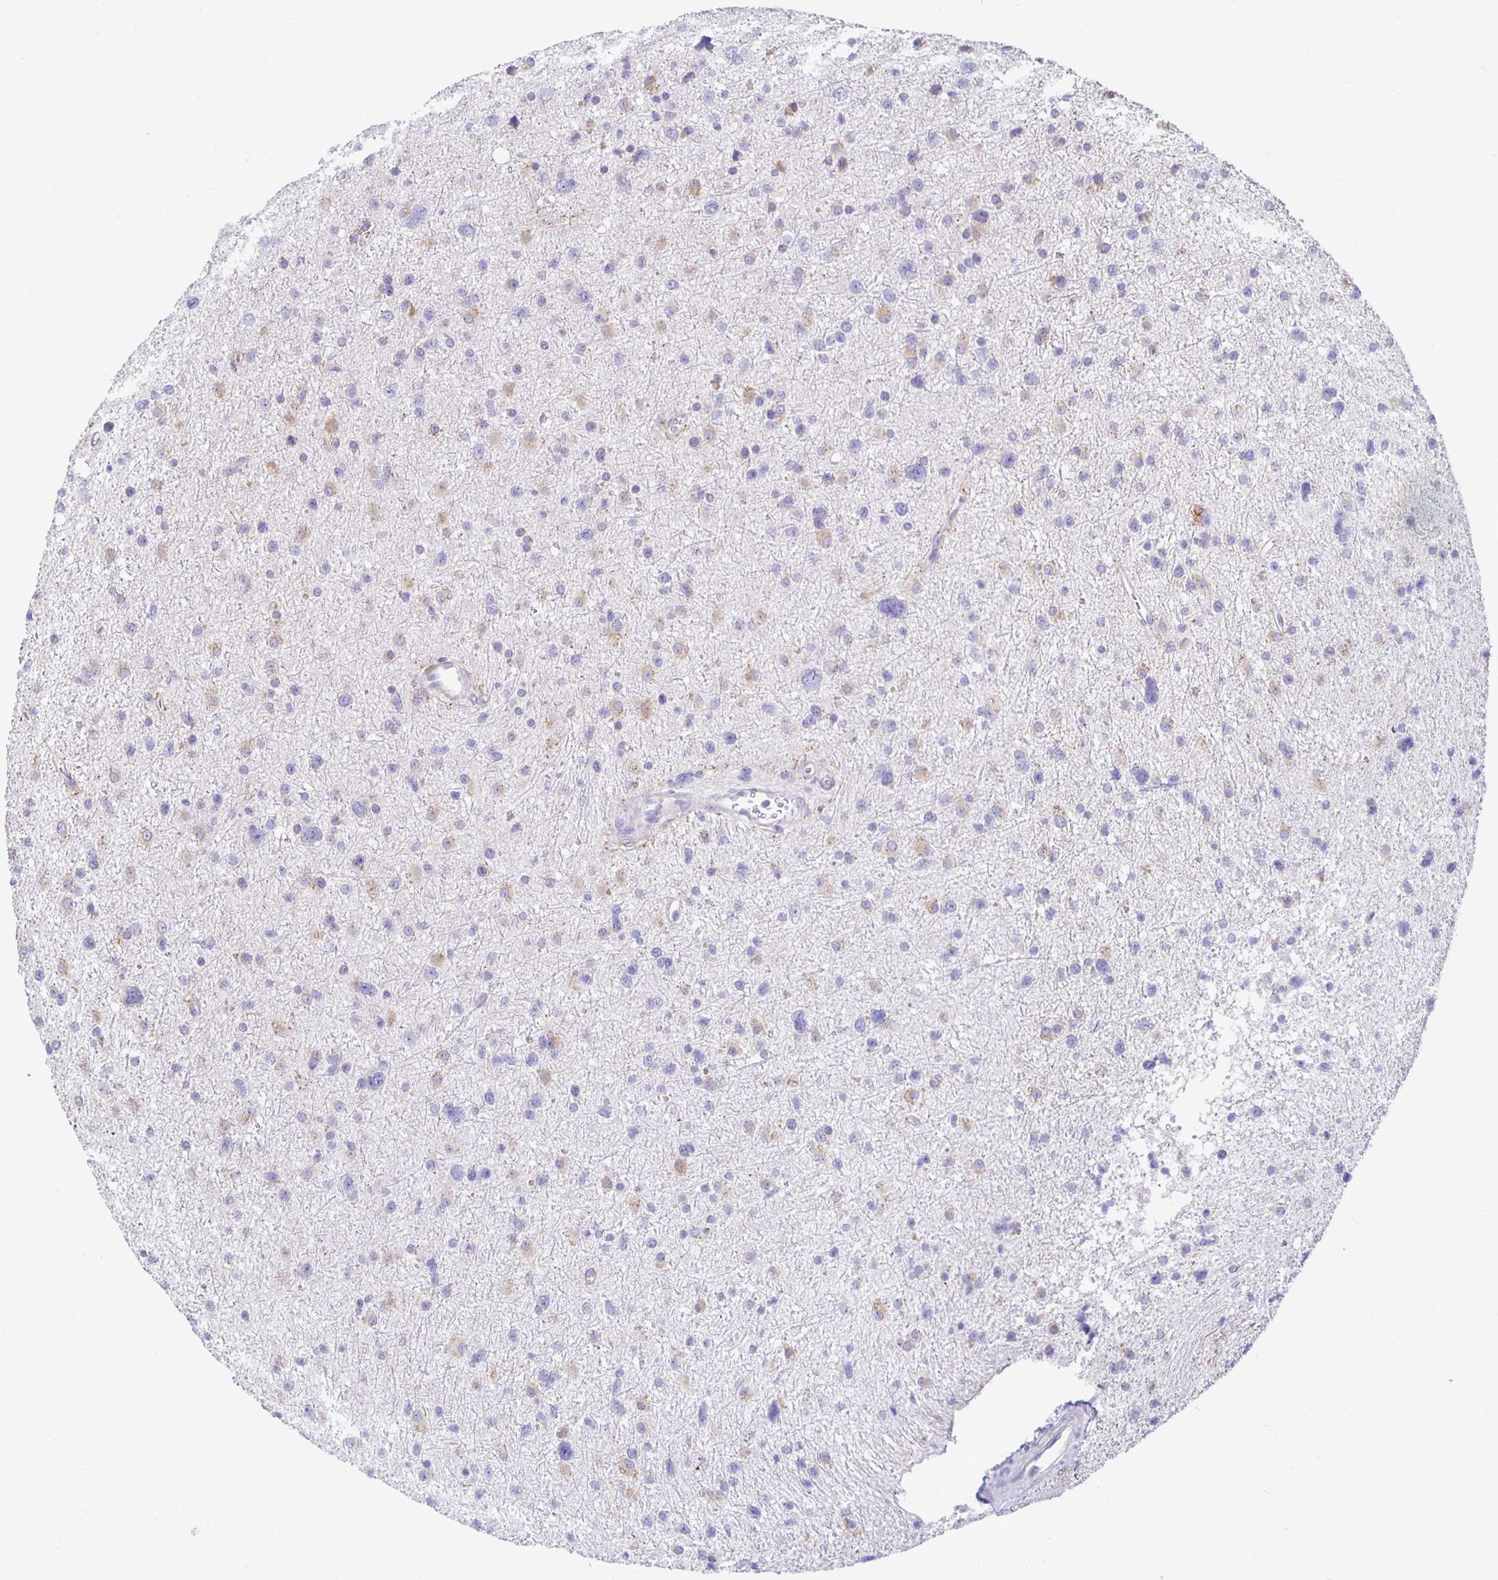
{"staining": {"intensity": "weak", "quantity": "<25%", "location": "cytoplasmic/membranous"}, "tissue": "glioma", "cell_type": "Tumor cells", "image_type": "cancer", "snomed": [{"axis": "morphology", "description": "Glioma, malignant, Low grade"}, {"axis": "topography", "description": "Brain"}], "caption": "Tumor cells are negative for brown protein staining in low-grade glioma (malignant). (Immunohistochemistry (ihc), brightfield microscopy, high magnification).", "gene": "DNAI2", "patient": {"sex": "female", "age": 55}}